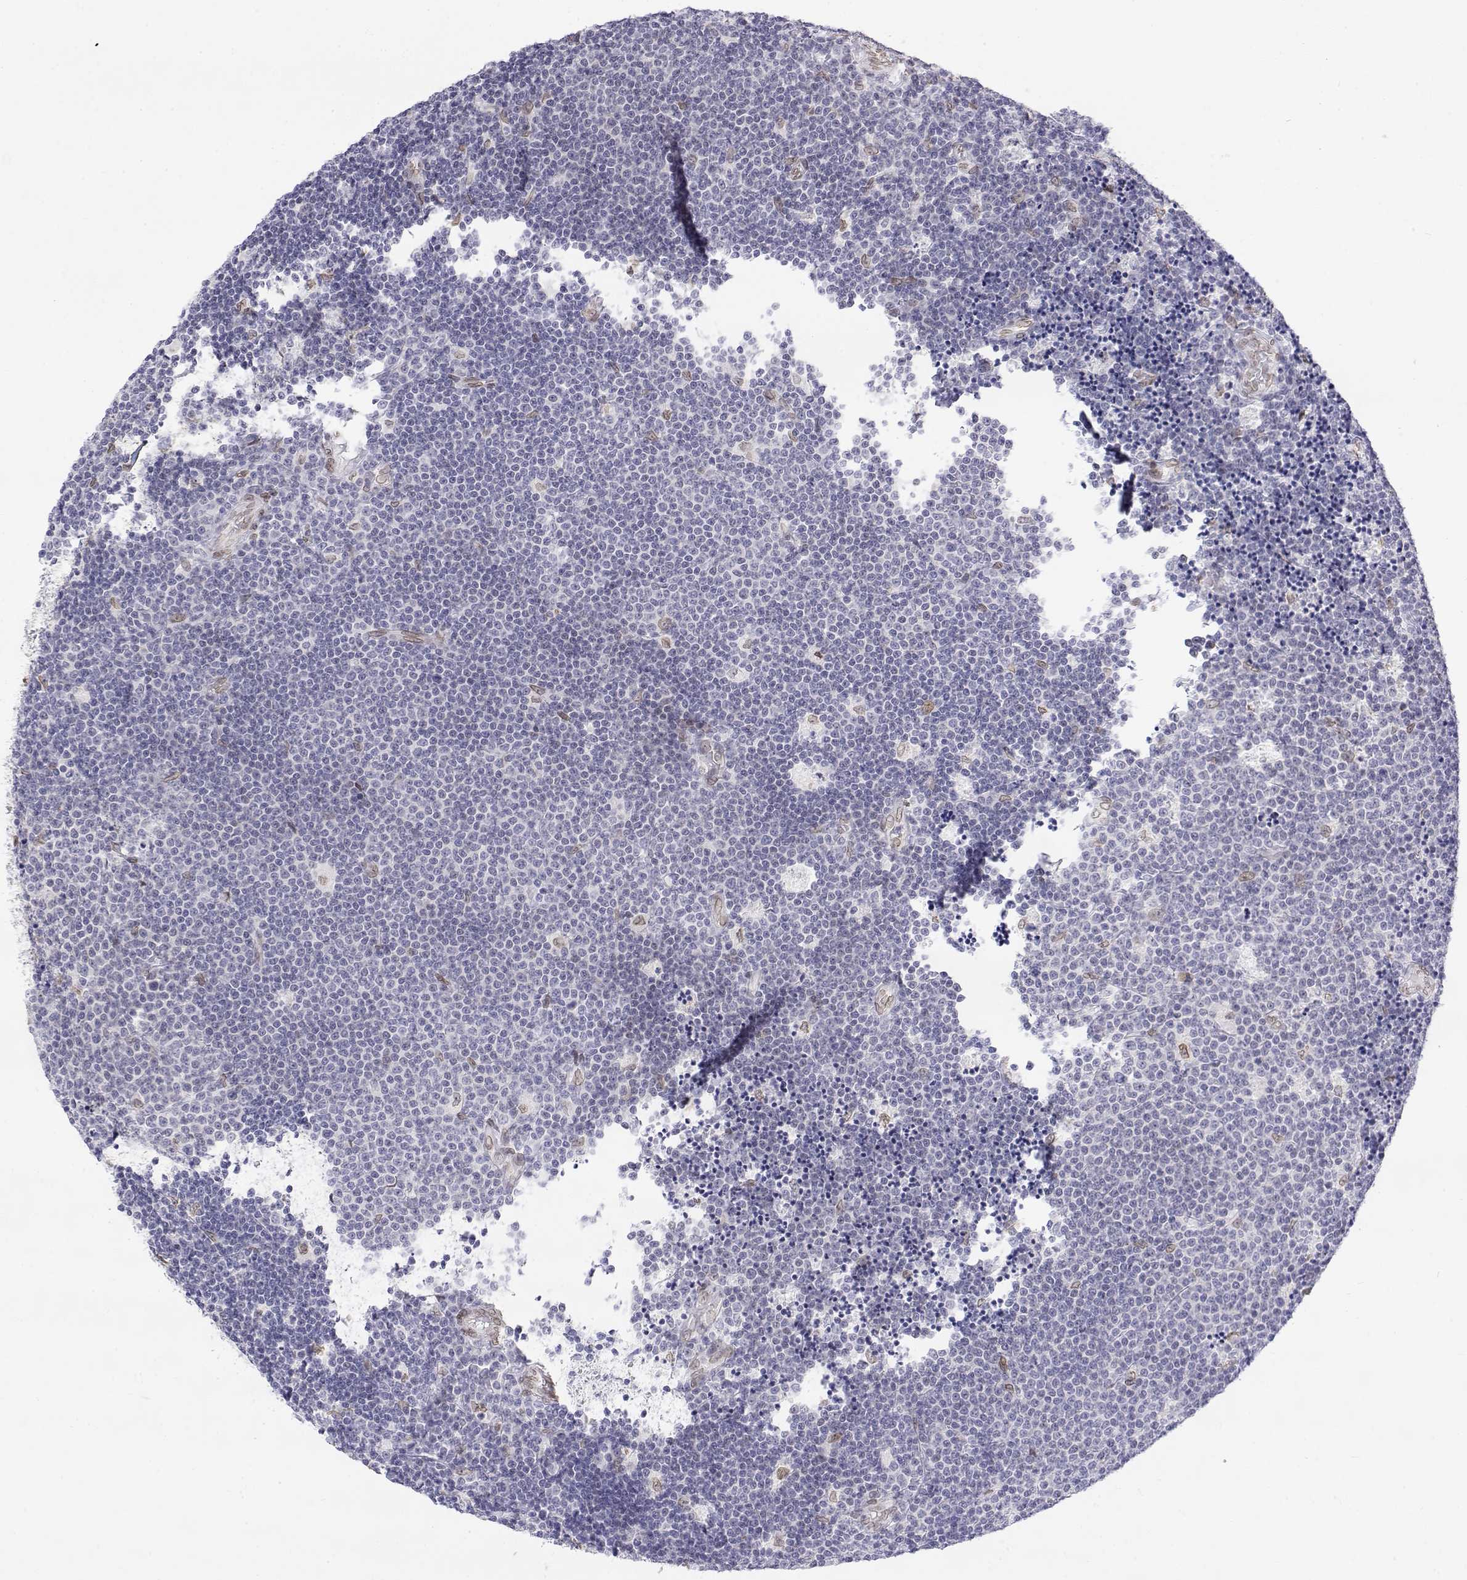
{"staining": {"intensity": "negative", "quantity": "none", "location": "none"}, "tissue": "lymphoma", "cell_type": "Tumor cells", "image_type": "cancer", "snomed": [{"axis": "morphology", "description": "Malignant lymphoma, non-Hodgkin's type, Low grade"}, {"axis": "topography", "description": "Brain"}], "caption": "This is a photomicrograph of immunohistochemistry staining of malignant lymphoma, non-Hodgkin's type (low-grade), which shows no staining in tumor cells.", "gene": "ZNF532", "patient": {"sex": "female", "age": 66}}